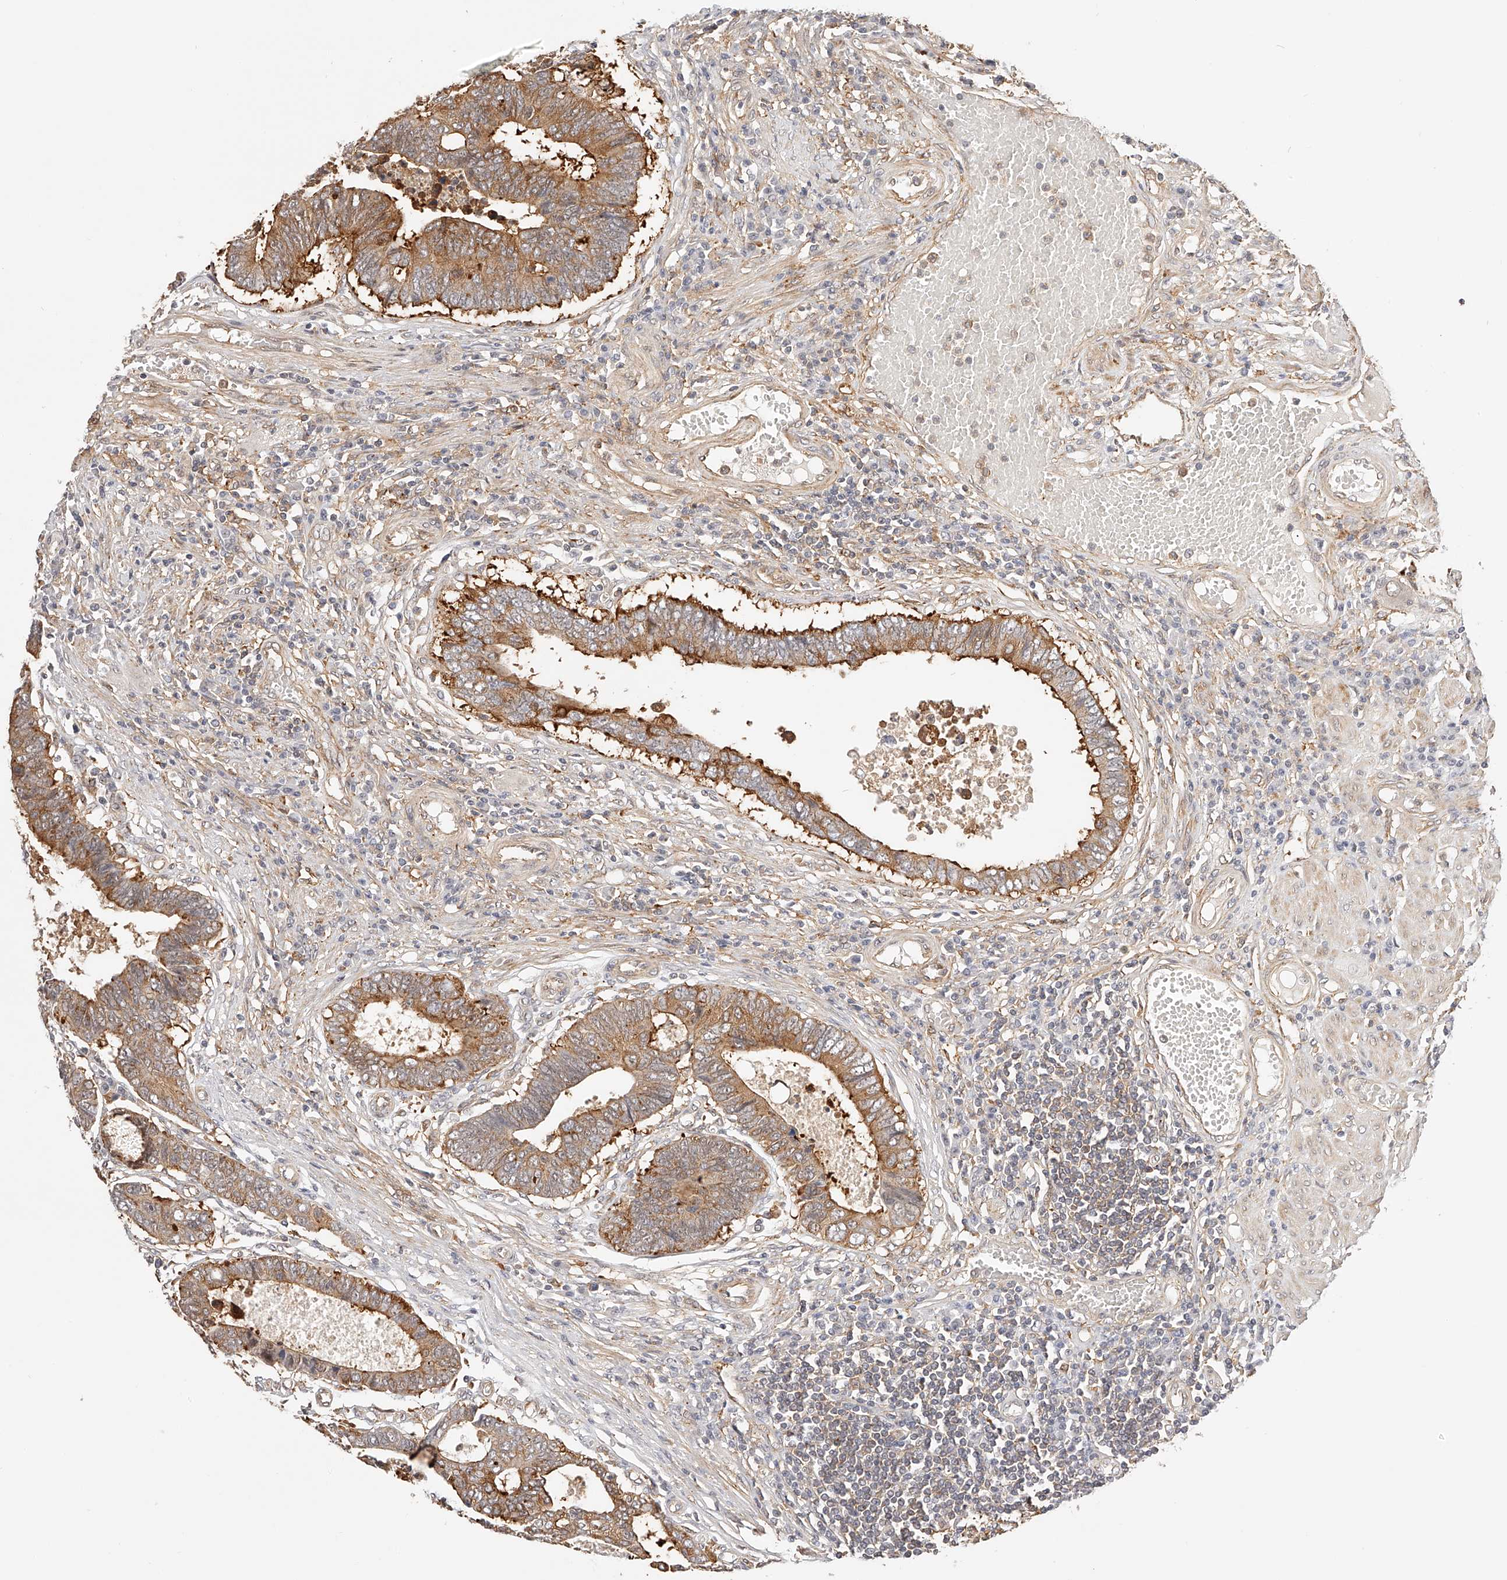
{"staining": {"intensity": "moderate", "quantity": ">75%", "location": "cytoplasmic/membranous"}, "tissue": "colorectal cancer", "cell_type": "Tumor cells", "image_type": "cancer", "snomed": [{"axis": "morphology", "description": "Adenocarcinoma, NOS"}, {"axis": "topography", "description": "Rectum"}], "caption": "A brown stain highlights moderate cytoplasmic/membranous staining of a protein in human colorectal cancer (adenocarcinoma) tumor cells.", "gene": "SYNC", "patient": {"sex": "male", "age": 84}}